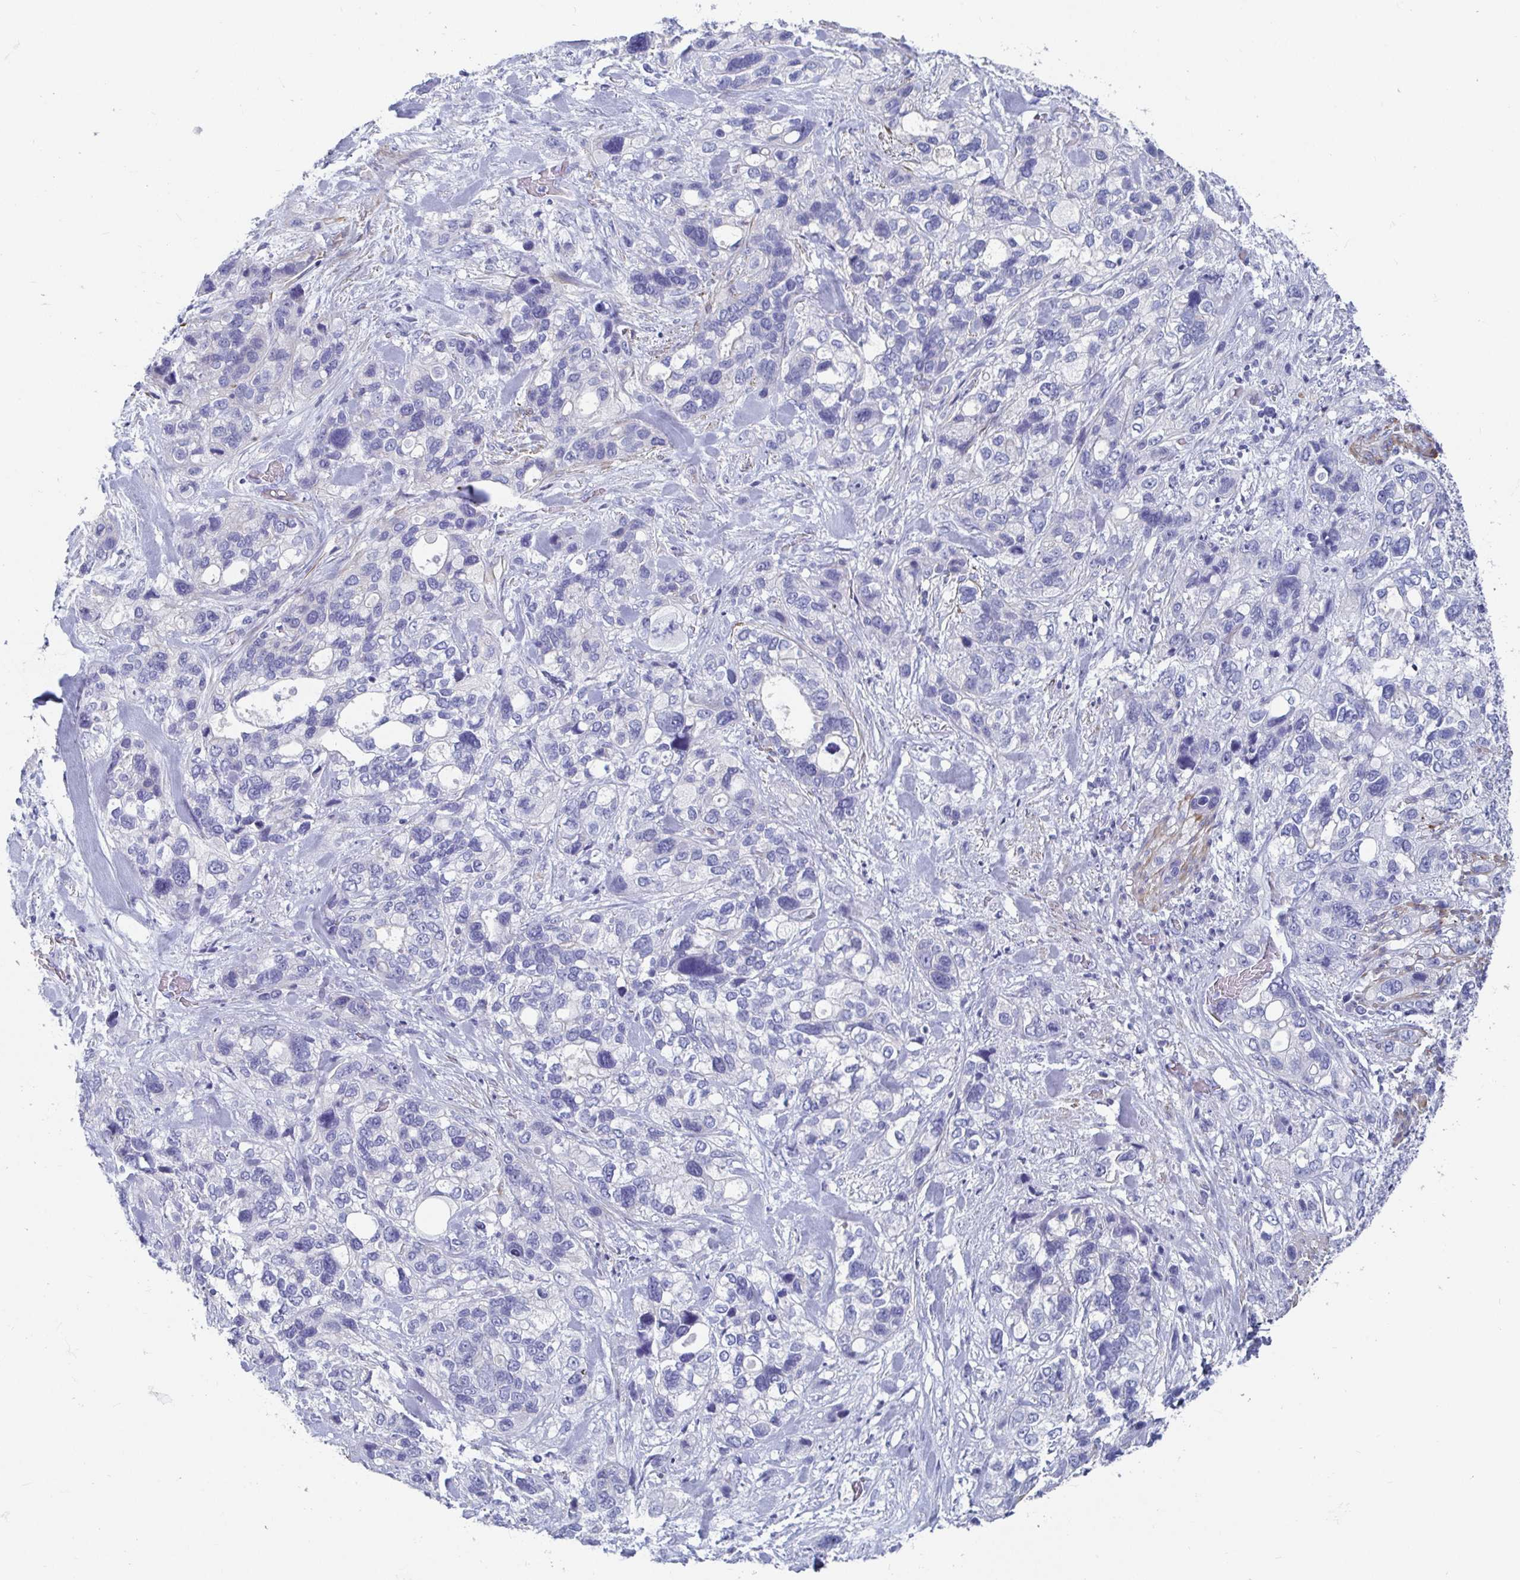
{"staining": {"intensity": "negative", "quantity": "none", "location": "none"}, "tissue": "stomach cancer", "cell_type": "Tumor cells", "image_type": "cancer", "snomed": [{"axis": "morphology", "description": "Adenocarcinoma, NOS"}, {"axis": "topography", "description": "Stomach, upper"}], "caption": "Tumor cells are negative for brown protein staining in stomach cancer (adenocarcinoma). Brightfield microscopy of immunohistochemistry (IHC) stained with DAB (3,3'-diaminobenzidine) (brown) and hematoxylin (blue), captured at high magnification.", "gene": "ZFP82", "patient": {"sex": "female", "age": 81}}